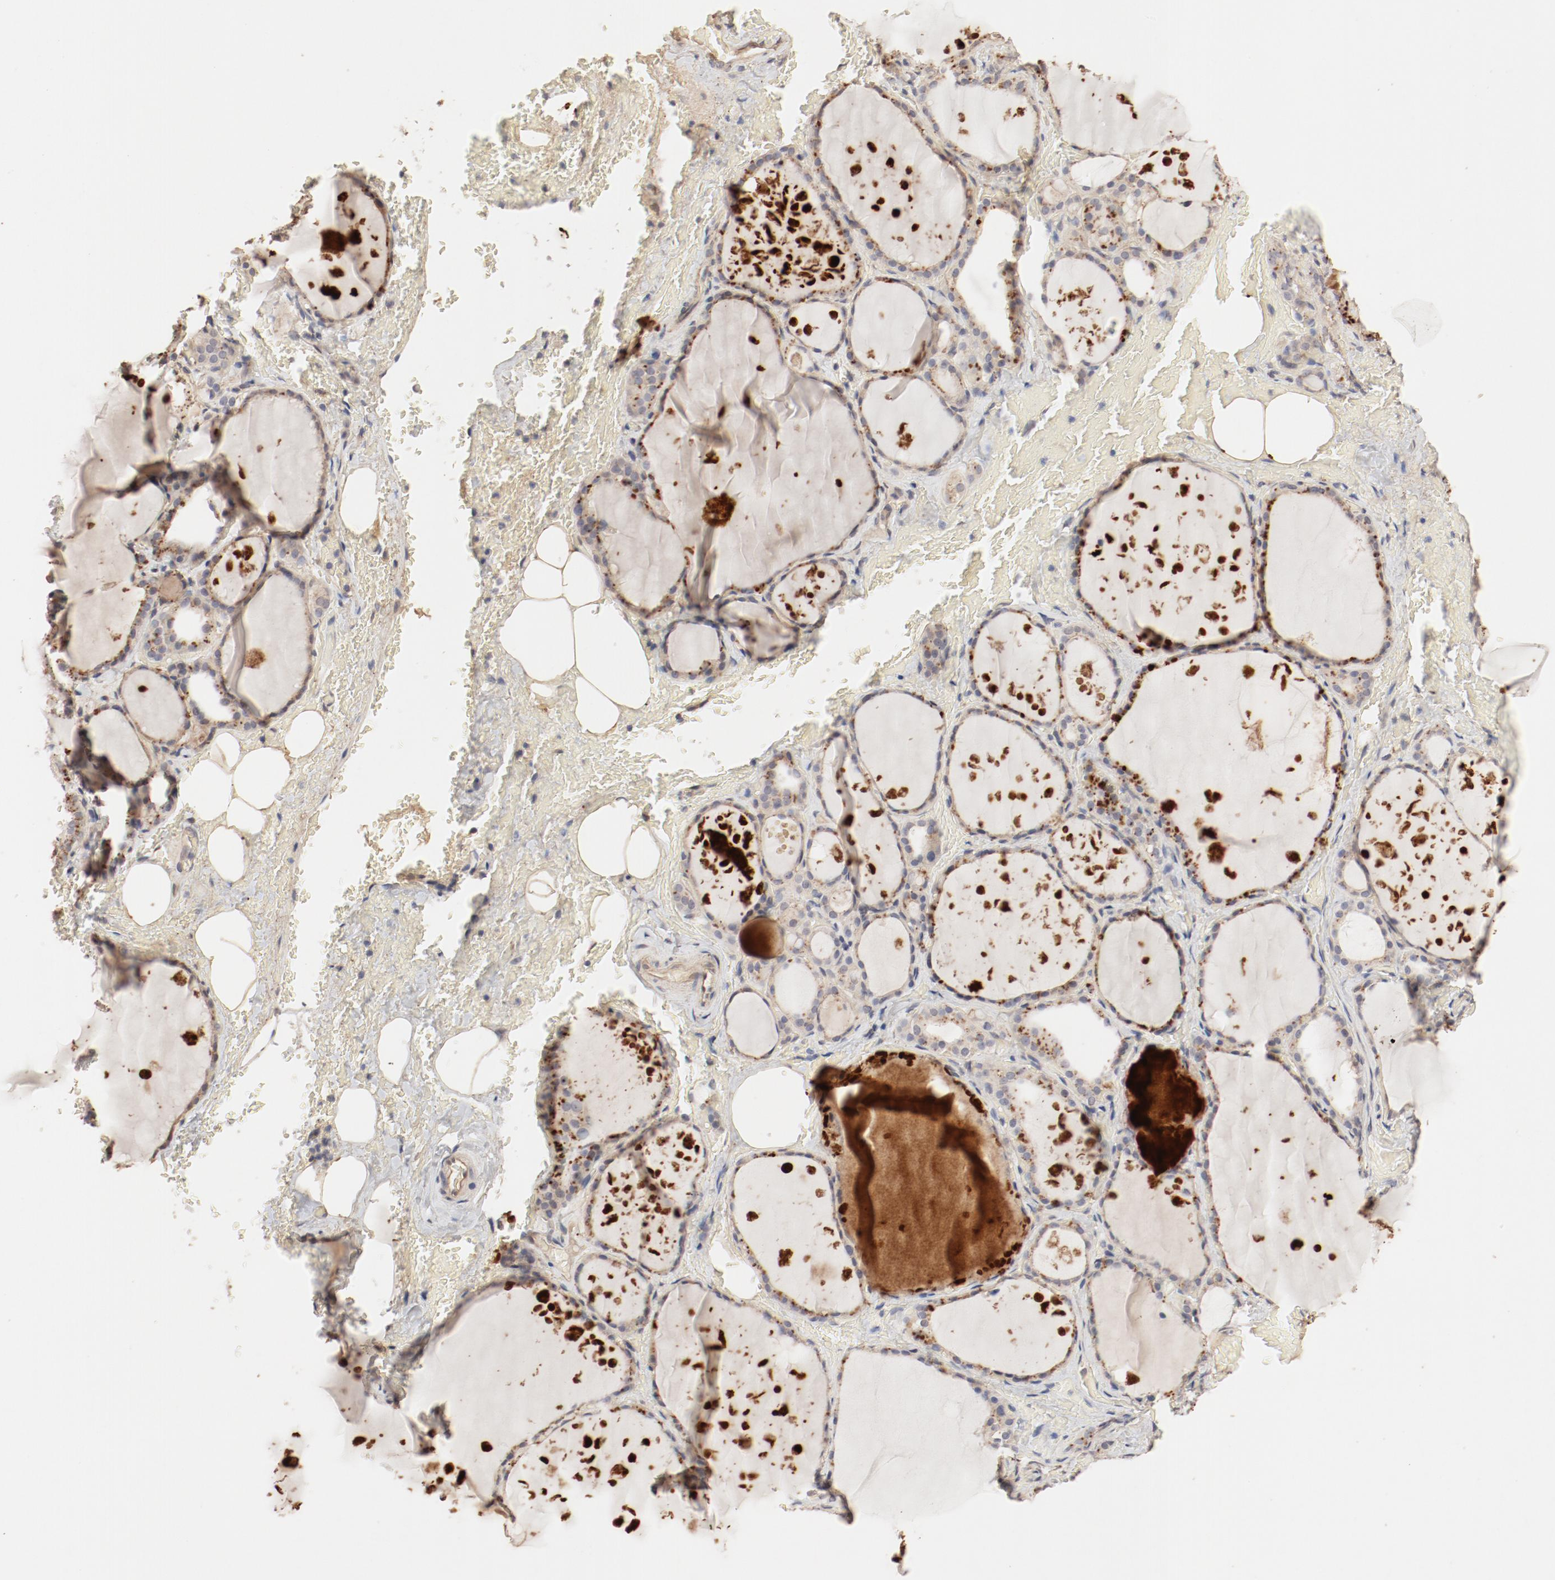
{"staining": {"intensity": "weak", "quantity": ">75%", "location": "cytoplasmic/membranous"}, "tissue": "thyroid gland", "cell_type": "Glandular cells", "image_type": "normal", "snomed": [{"axis": "morphology", "description": "Normal tissue, NOS"}, {"axis": "topography", "description": "Thyroid gland"}], "caption": "High-magnification brightfield microscopy of benign thyroid gland stained with DAB (brown) and counterstained with hematoxylin (blue). glandular cells exhibit weak cytoplasmic/membranous positivity is present in about>75% of cells.", "gene": "IL3RA", "patient": {"sex": "male", "age": 61}}